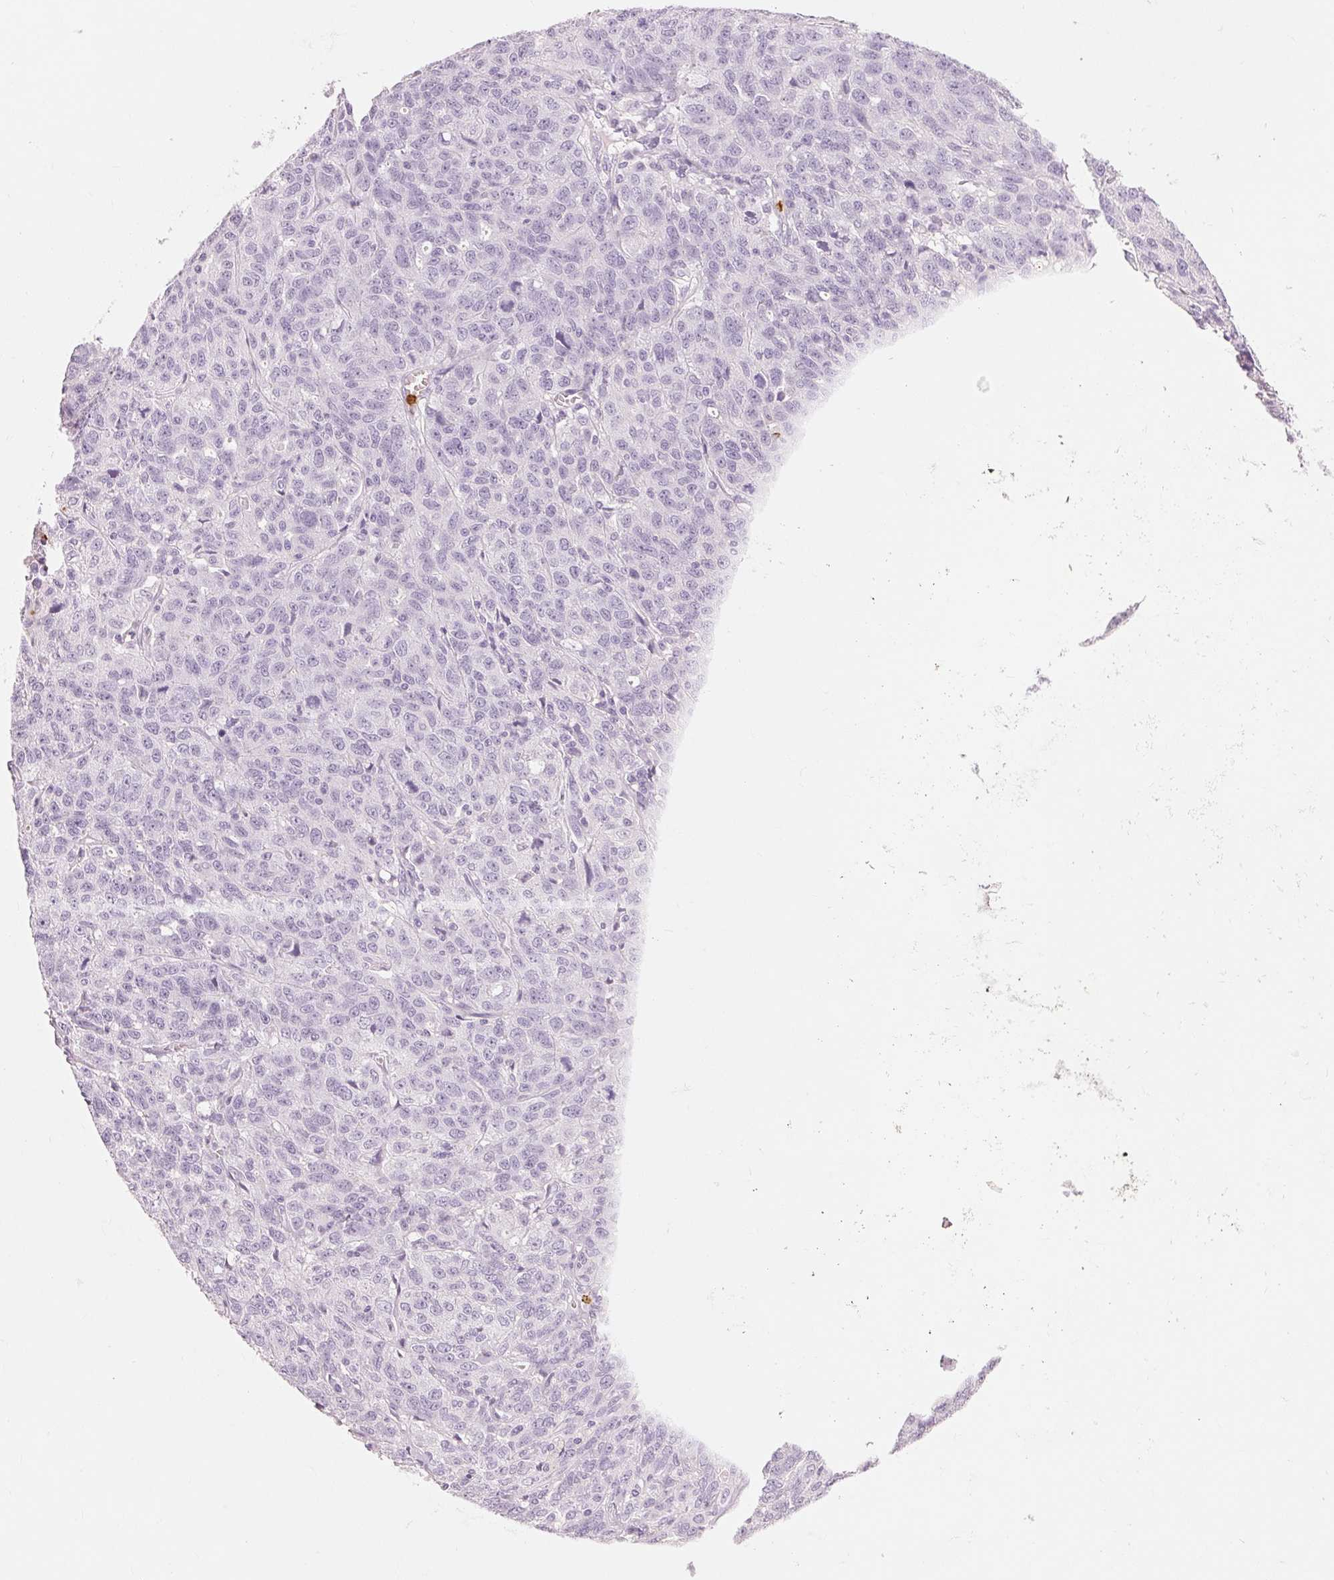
{"staining": {"intensity": "negative", "quantity": "none", "location": "none"}, "tissue": "ovarian cancer", "cell_type": "Tumor cells", "image_type": "cancer", "snomed": [{"axis": "morphology", "description": "Cystadenocarcinoma, serous, NOS"}, {"axis": "topography", "description": "Ovary"}], "caption": "A photomicrograph of ovarian serous cystadenocarcinoma stained for a protein reveals no brown staining in tumor cells.", "gene": "KLK7", "patient": {"sex": "female", "age": 71}}